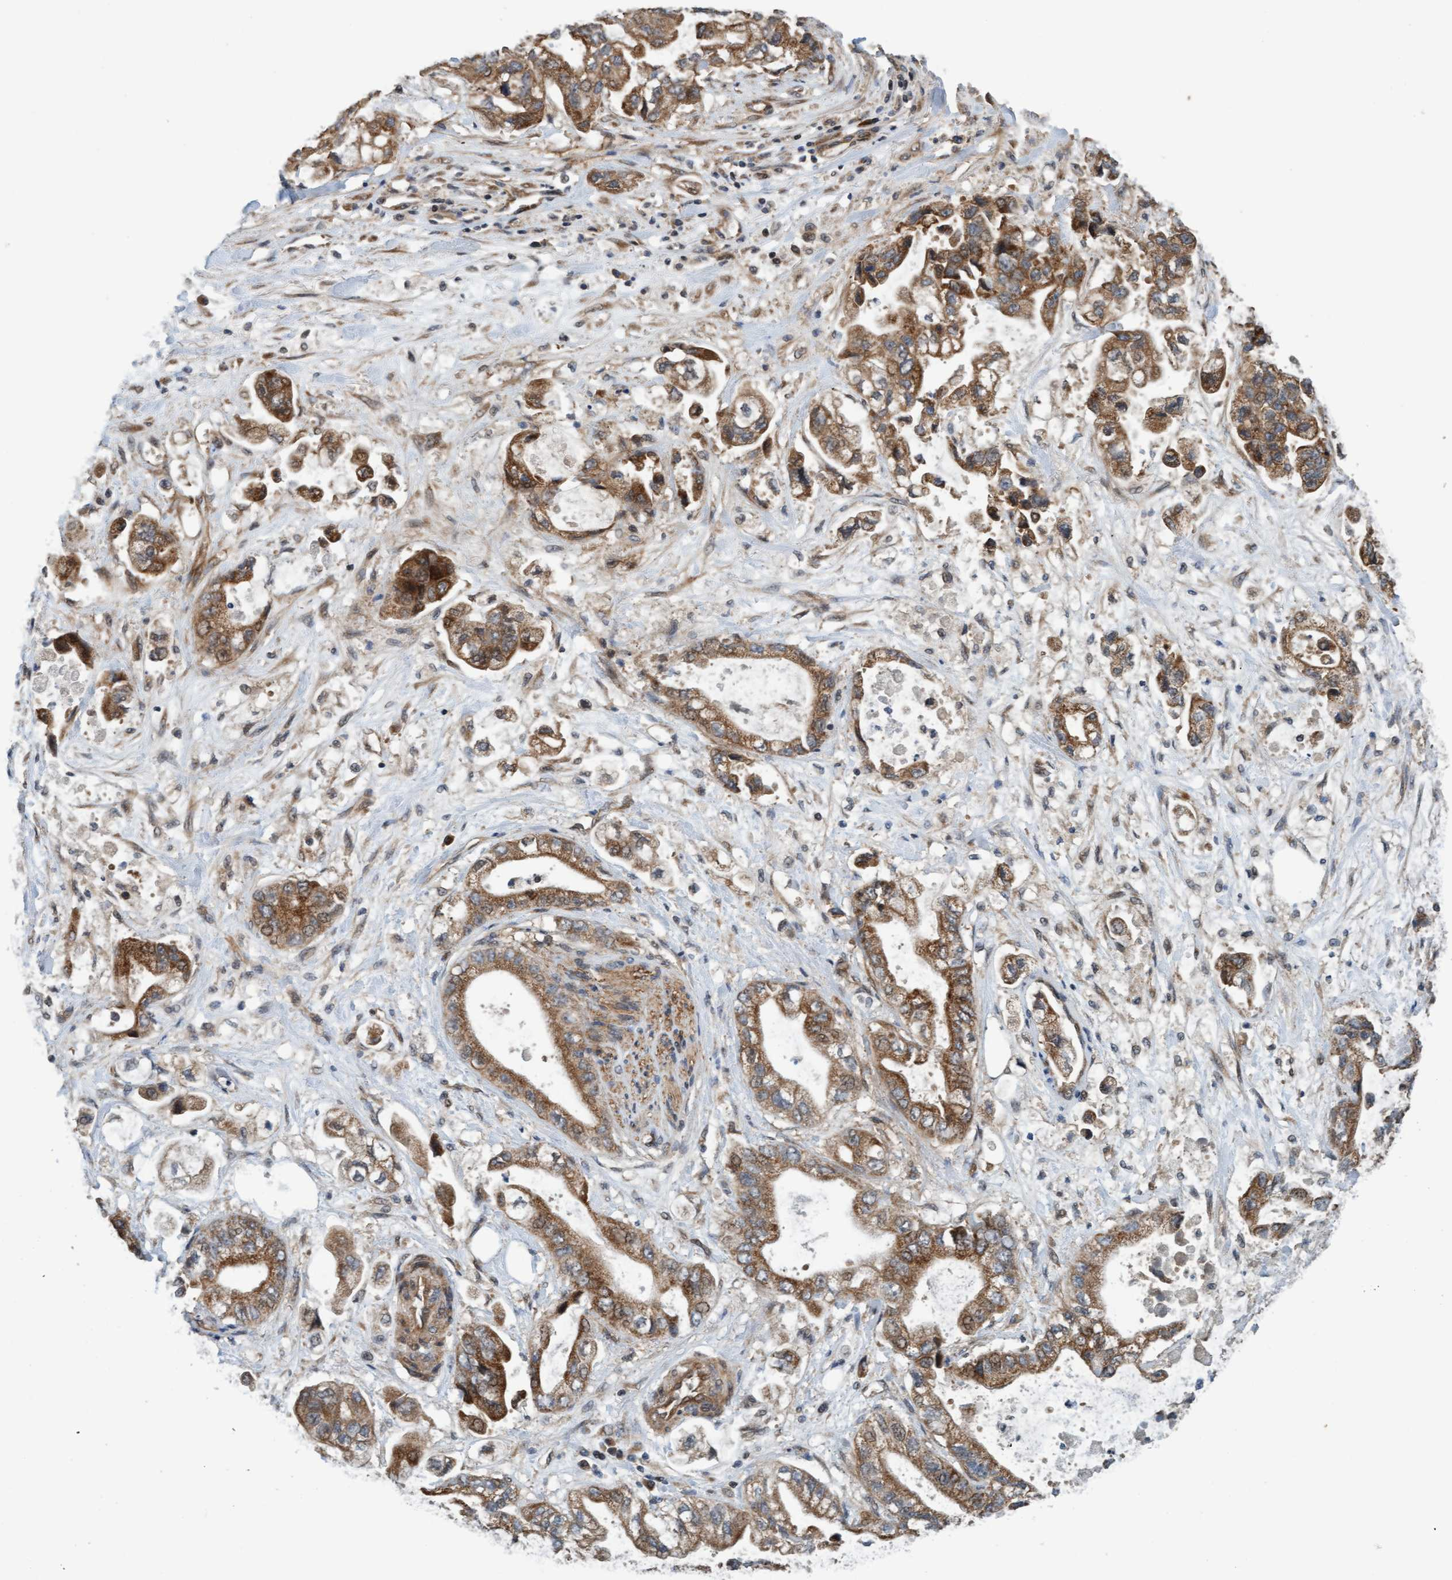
{"staining": {"intensity": "moderate", "quantity": ">75%", "location": "cytoplasmic/membranous"}, "tissue": "stomach cancer", "cell_type": "Tumor cells", "image_type": "cancer", "snomed": [{"axis": "morphology", "description": "Normal tissue, NOS"}, {"axis": "morphology", "description": "Adenocarcinoma, NOS"}, {"axis": "topography", "description": "Stomach"}], "caption": "Immunohistochemistry staining of stomach adenocarcinoma, which shows medium levels of moderate cytoplasmic/membranous expression in approximately >75% of tumor cells indicating moderate cytoplasmic/membranous protein positivity. The staining was performed using DAB (brown) for protein detection and nuclei were counterstained in hematoxylin (blue).", "gene": "MLXIP", "patient": {"sex": "male", "age": 62}}